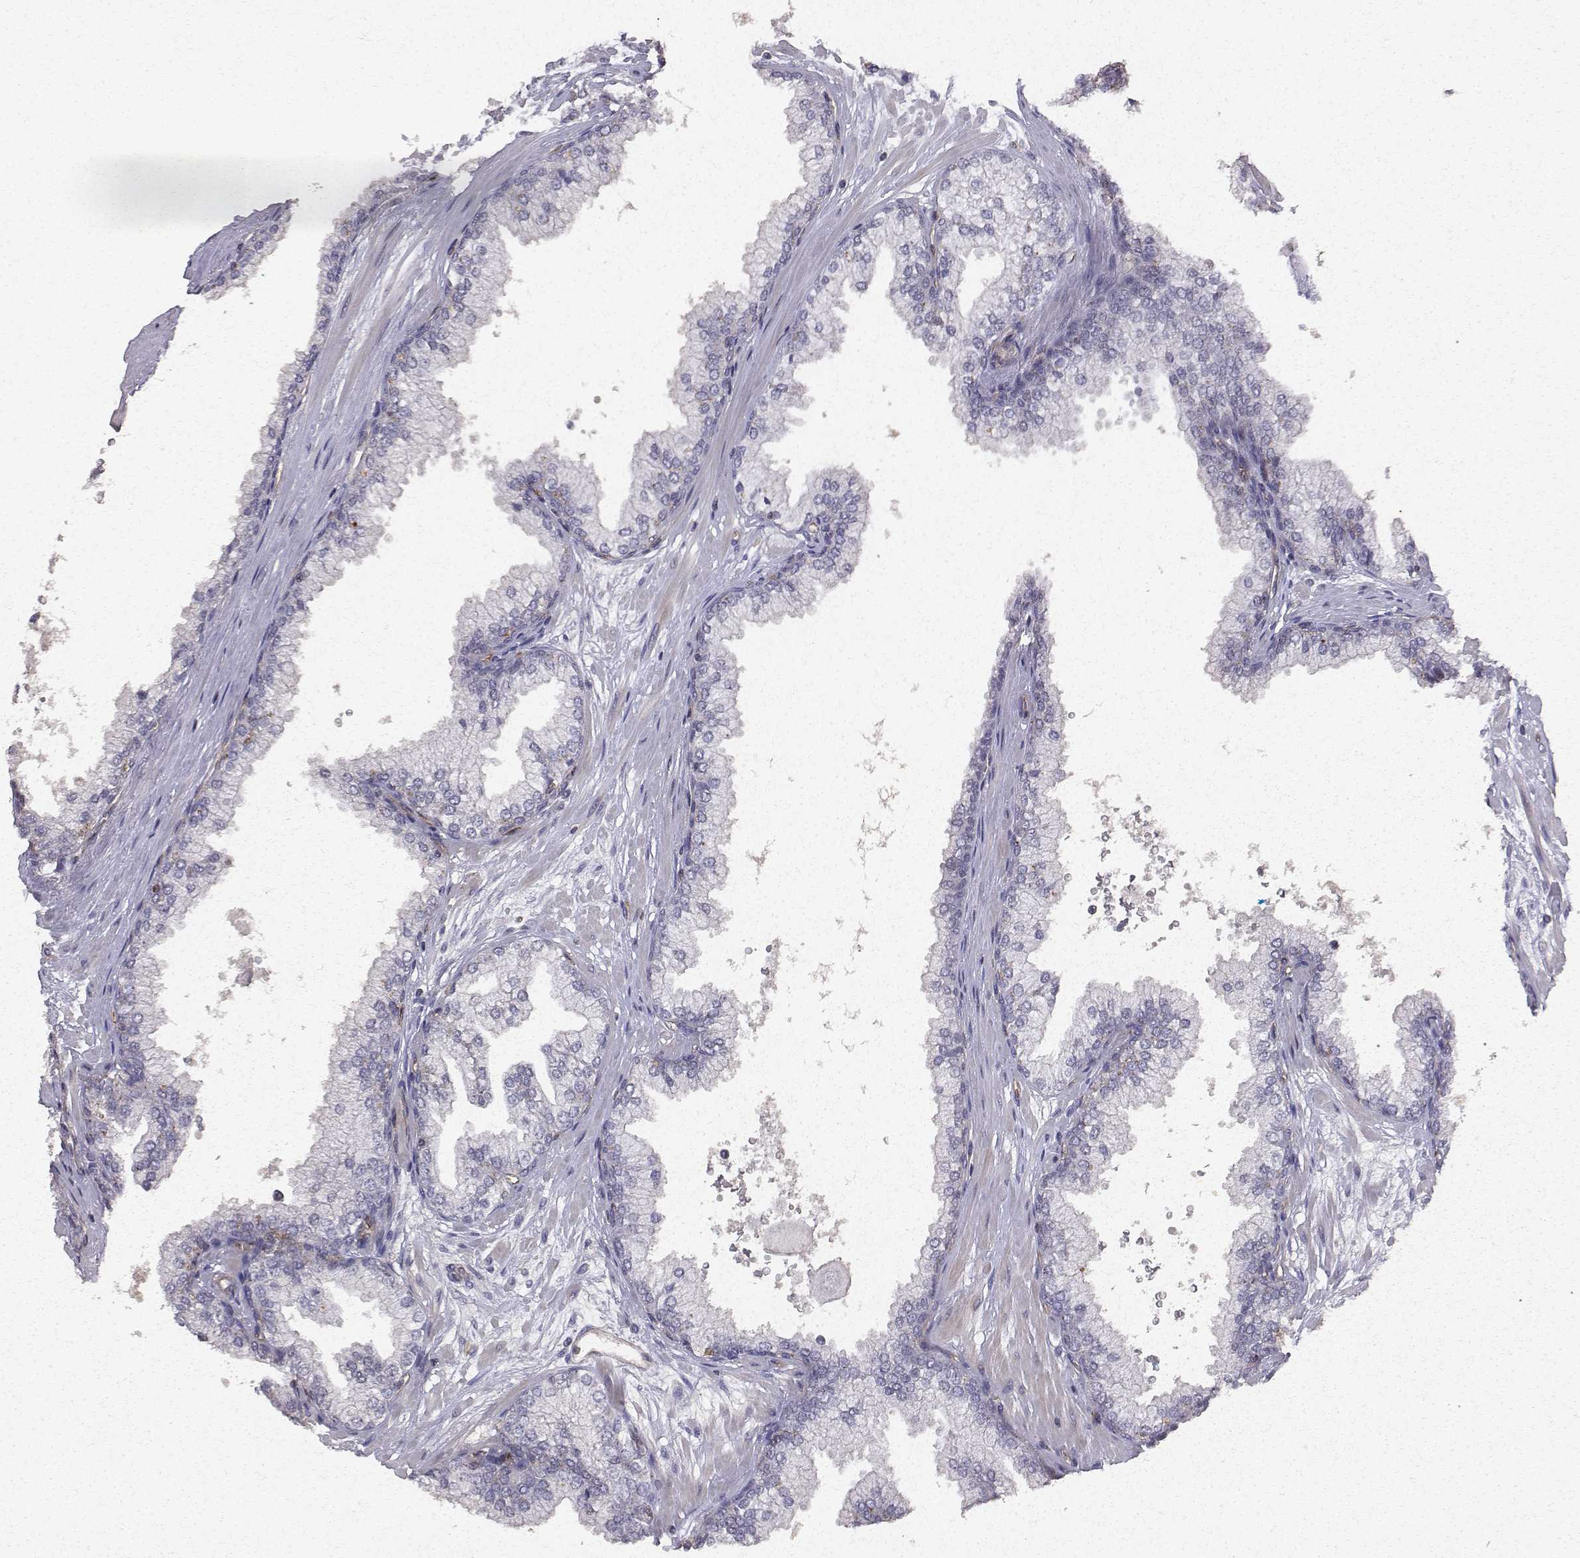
{"staining": {"intensity": "negative", "quantity": "none", "location": "none"}, "tissue": "prostate", "cell_type": "Glandular cells", "image_type": "normal", "snomed": [{"axis": "morphology", "description": "Normal tissue, NOS"}, {"axis": "topography", "description": "Prostate"}, {"axis": "topography", "description": "Peripheral nerve tissue"}], "caption": "This image is of unremarkable prostate stained with immunohistochemistry to label a protein in brown with the nuclei are counter-stained blue. There is no expression in glandular cells.", "gene": "PTPRG", "patient": {"sex": "male", "age": 61}}